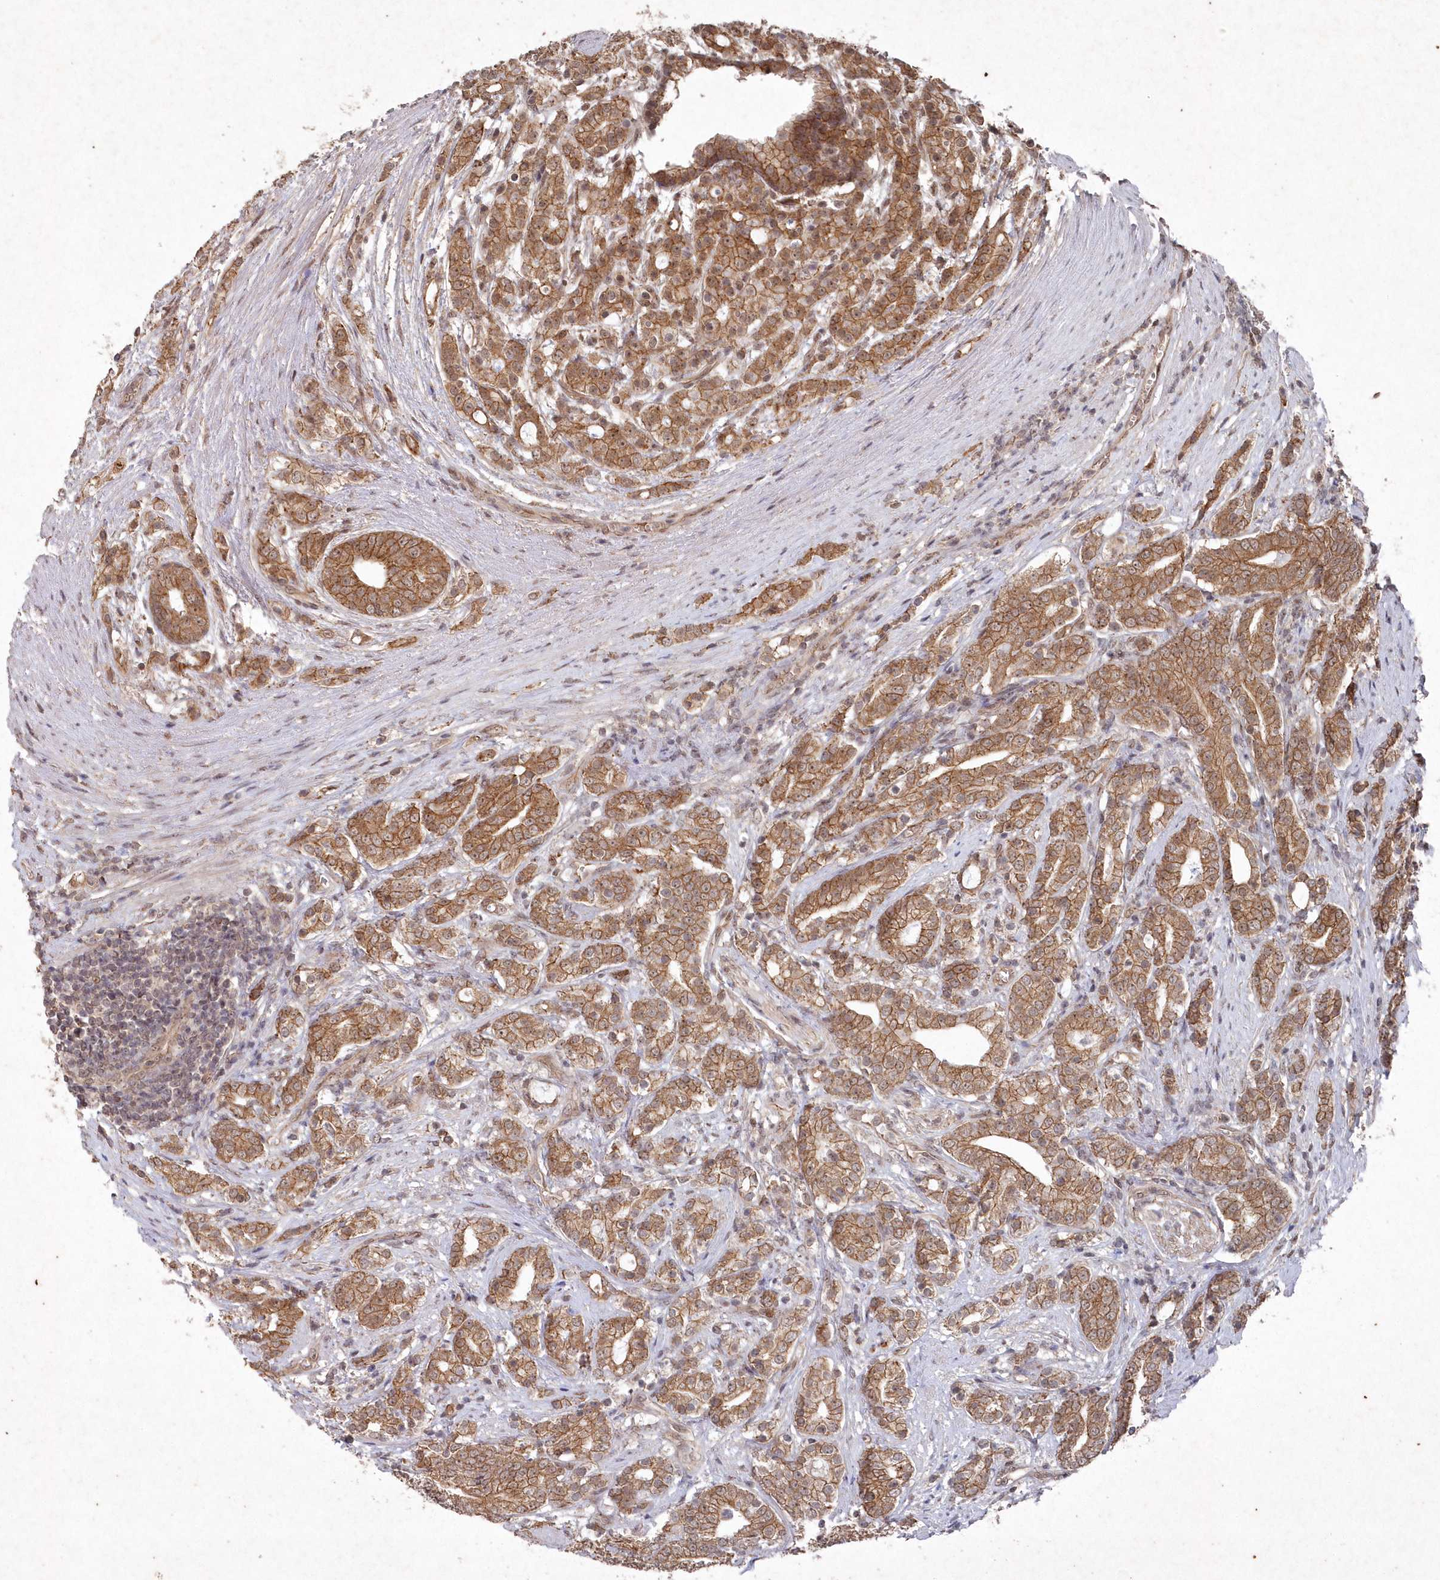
{"staining": {"intensity": "moderate", "quantity": ">75%", "location": "cytoplasmic/membranous"}, "tissue": "prostate cancer", "cell_type": "Tumor cells", "image_type": "cancer", "snomed": [{"axis": "morphology", "description": "Adenocarcinoma, High grade"}, {"axis": "topography", "description": "Prostate"}], "caption": "Immunohistochemical staining of human prostate cancer demonstrates medium levels of moderate cytoplasmic/membranous positivity in approximately >75% of tumor cells. Nuclei are stained in blue.", "gene": "VSIG2", "patient": {"sex": "male", "age": 57}}